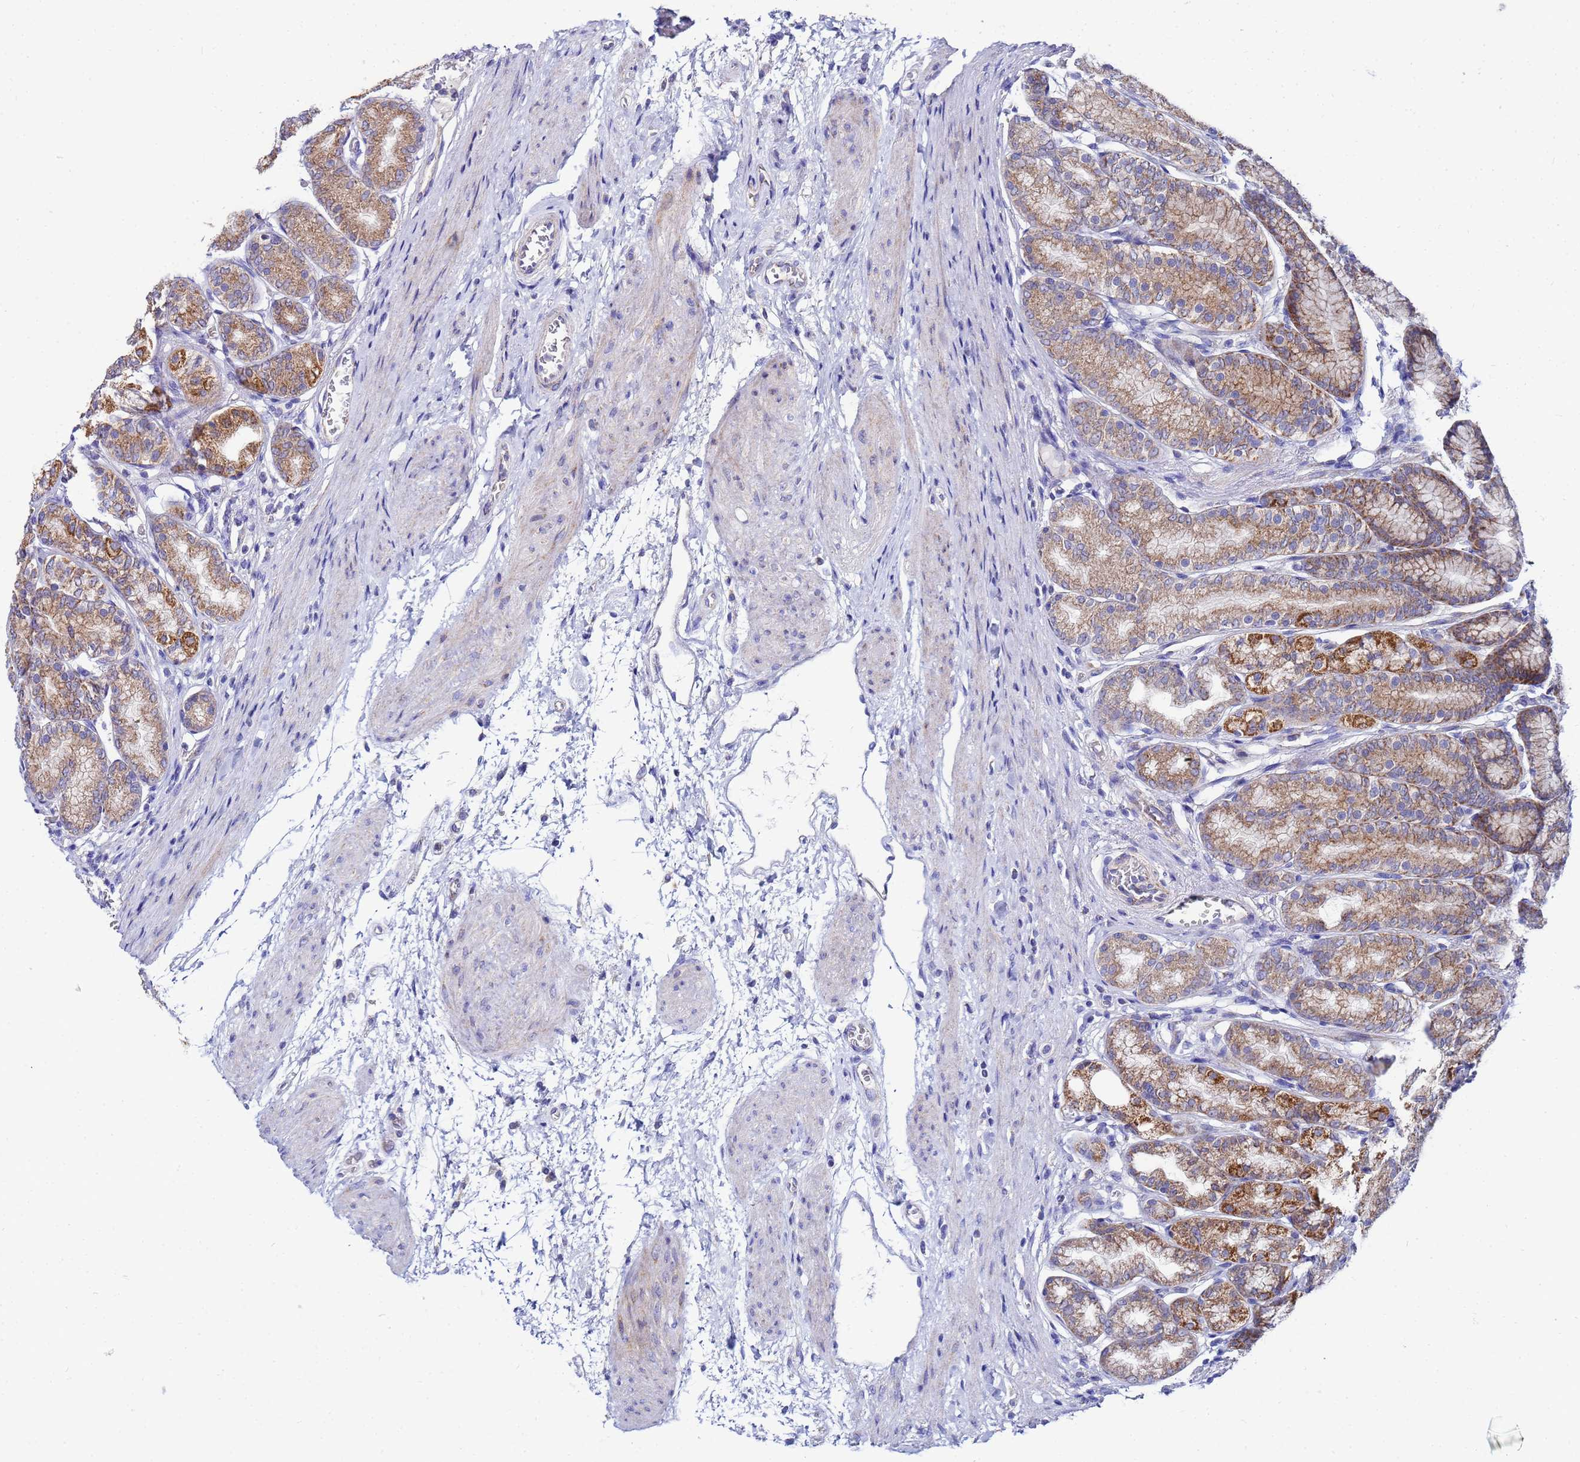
{"staining": {"intensity": "strong", "quantity": ">75%", "location": "cytoplasmic/membranous"}, "tissue": "stomach", "cell_type": "Glandular cells", "image_type": "normal", "snomed": [{"axis": "morphology", "description": "Normal tissue, NOS"}, {"axis": "morphology", "description": "Adenocarcinoma, NOS"}, {"axis": "morphology", "description": "Adenocarcinoma, High grade"}, {"axis": "topography", "description": "Stomach, upper"}, {"axis": "topography", "description": "Stomach"}], "caption": "The image displays a brown stain indicating the presence of a protein in the cytoplasmic/membranous of glandular cells in stomach.", "gene": "FAHD2A", "patient": {"sex": "female", "age": 65}}